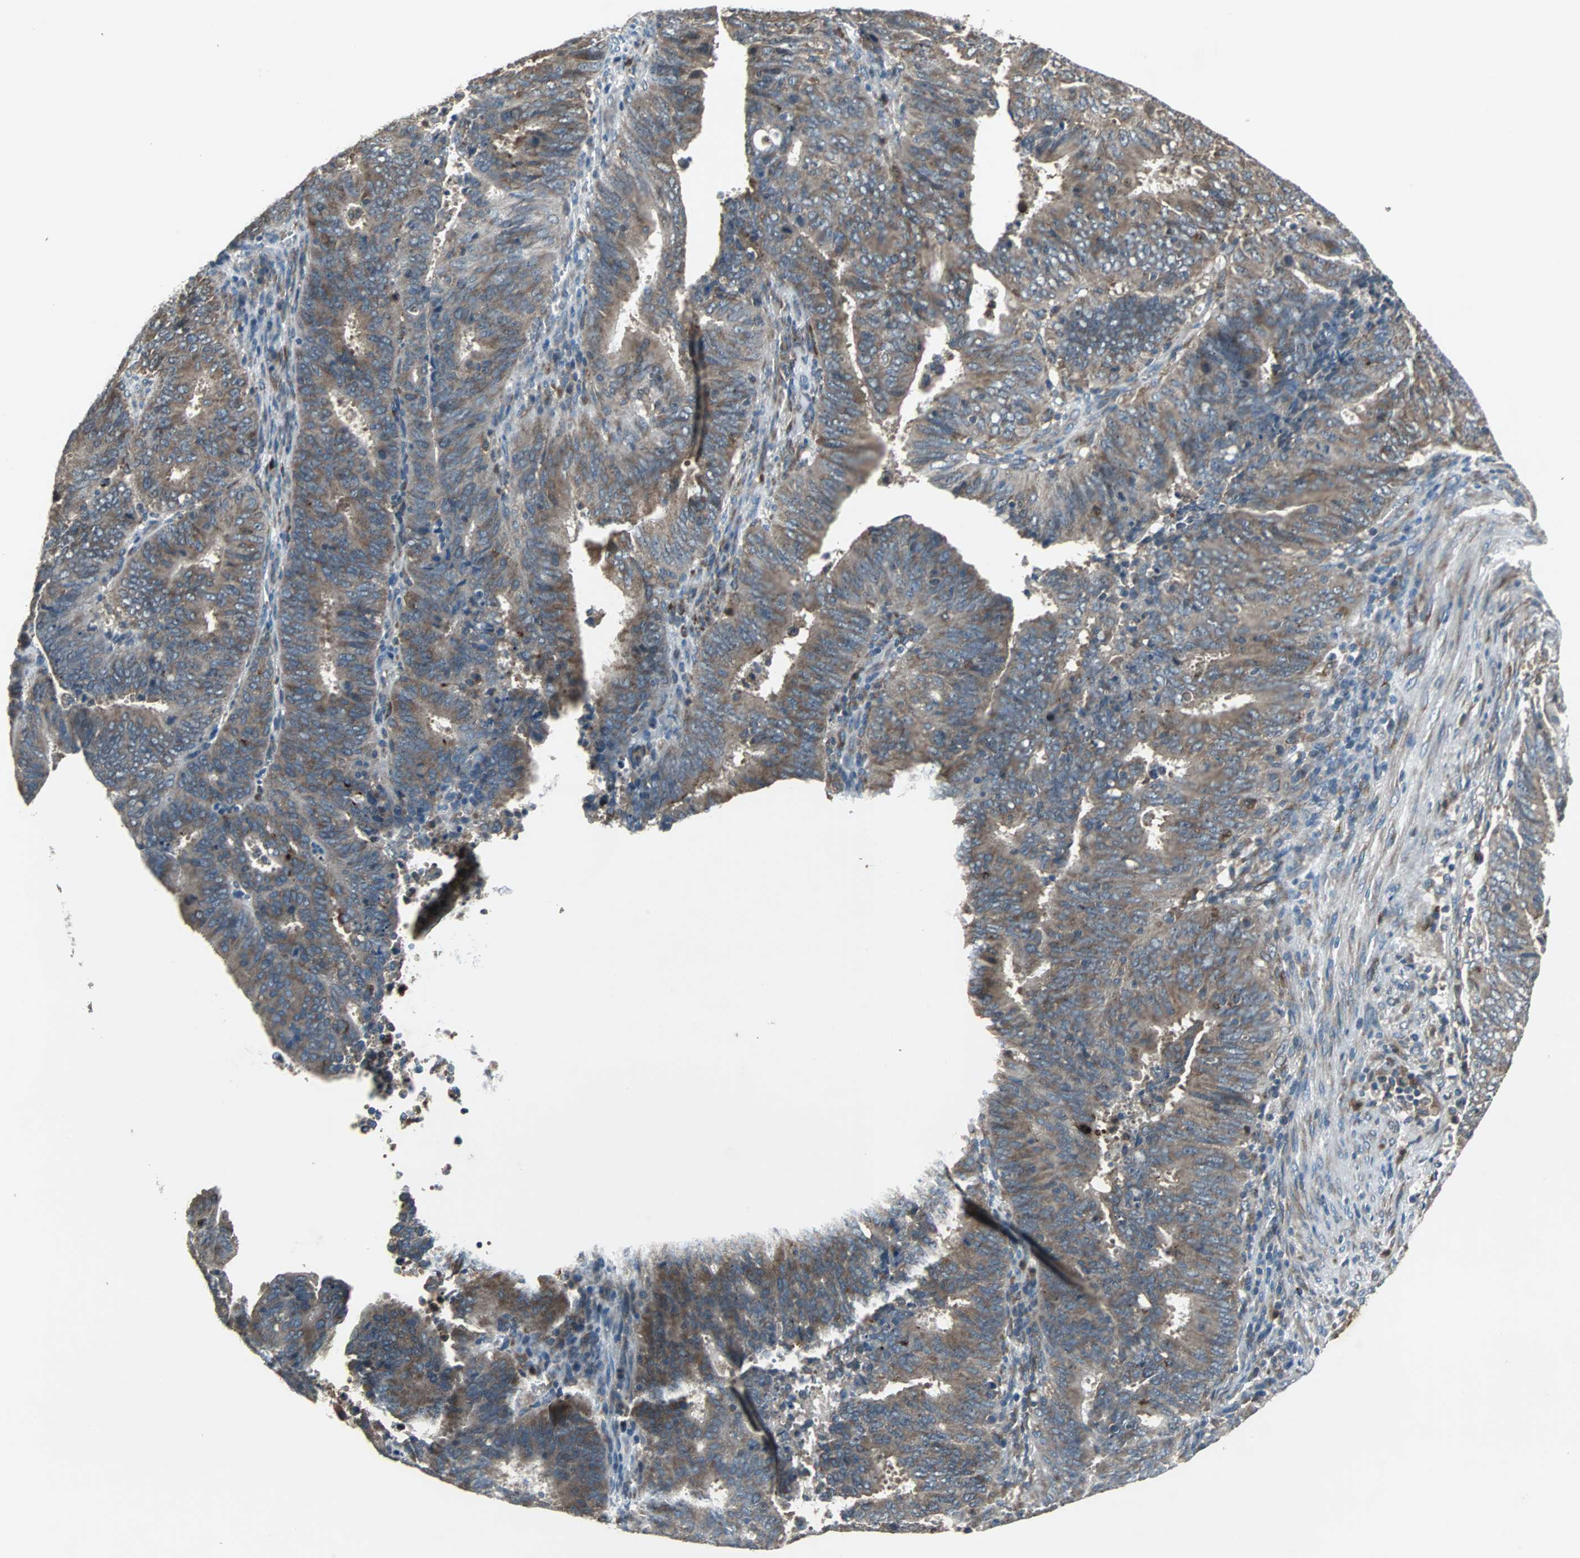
{"staining": {"intensity": "weak", "quantity": ">75%", "location": "cytoplasmic/membranous"}, "tissue": "cervical cancer", "cell_type": "Tumor cells", "image_type": "cancer", "snomed": [{"axis": "morphology", "description": "Adenocarcinoma, NOS"}, {"axis": "topography", "description": "Cervix"}], "caption": "Cervical cancer stained with a brown dye reveals weak cytoplasmic/membranous positive expression in approximately >75% of tumor cells.", "gene": "SOS1", "patient": {"sex": "female", "age": 44}}